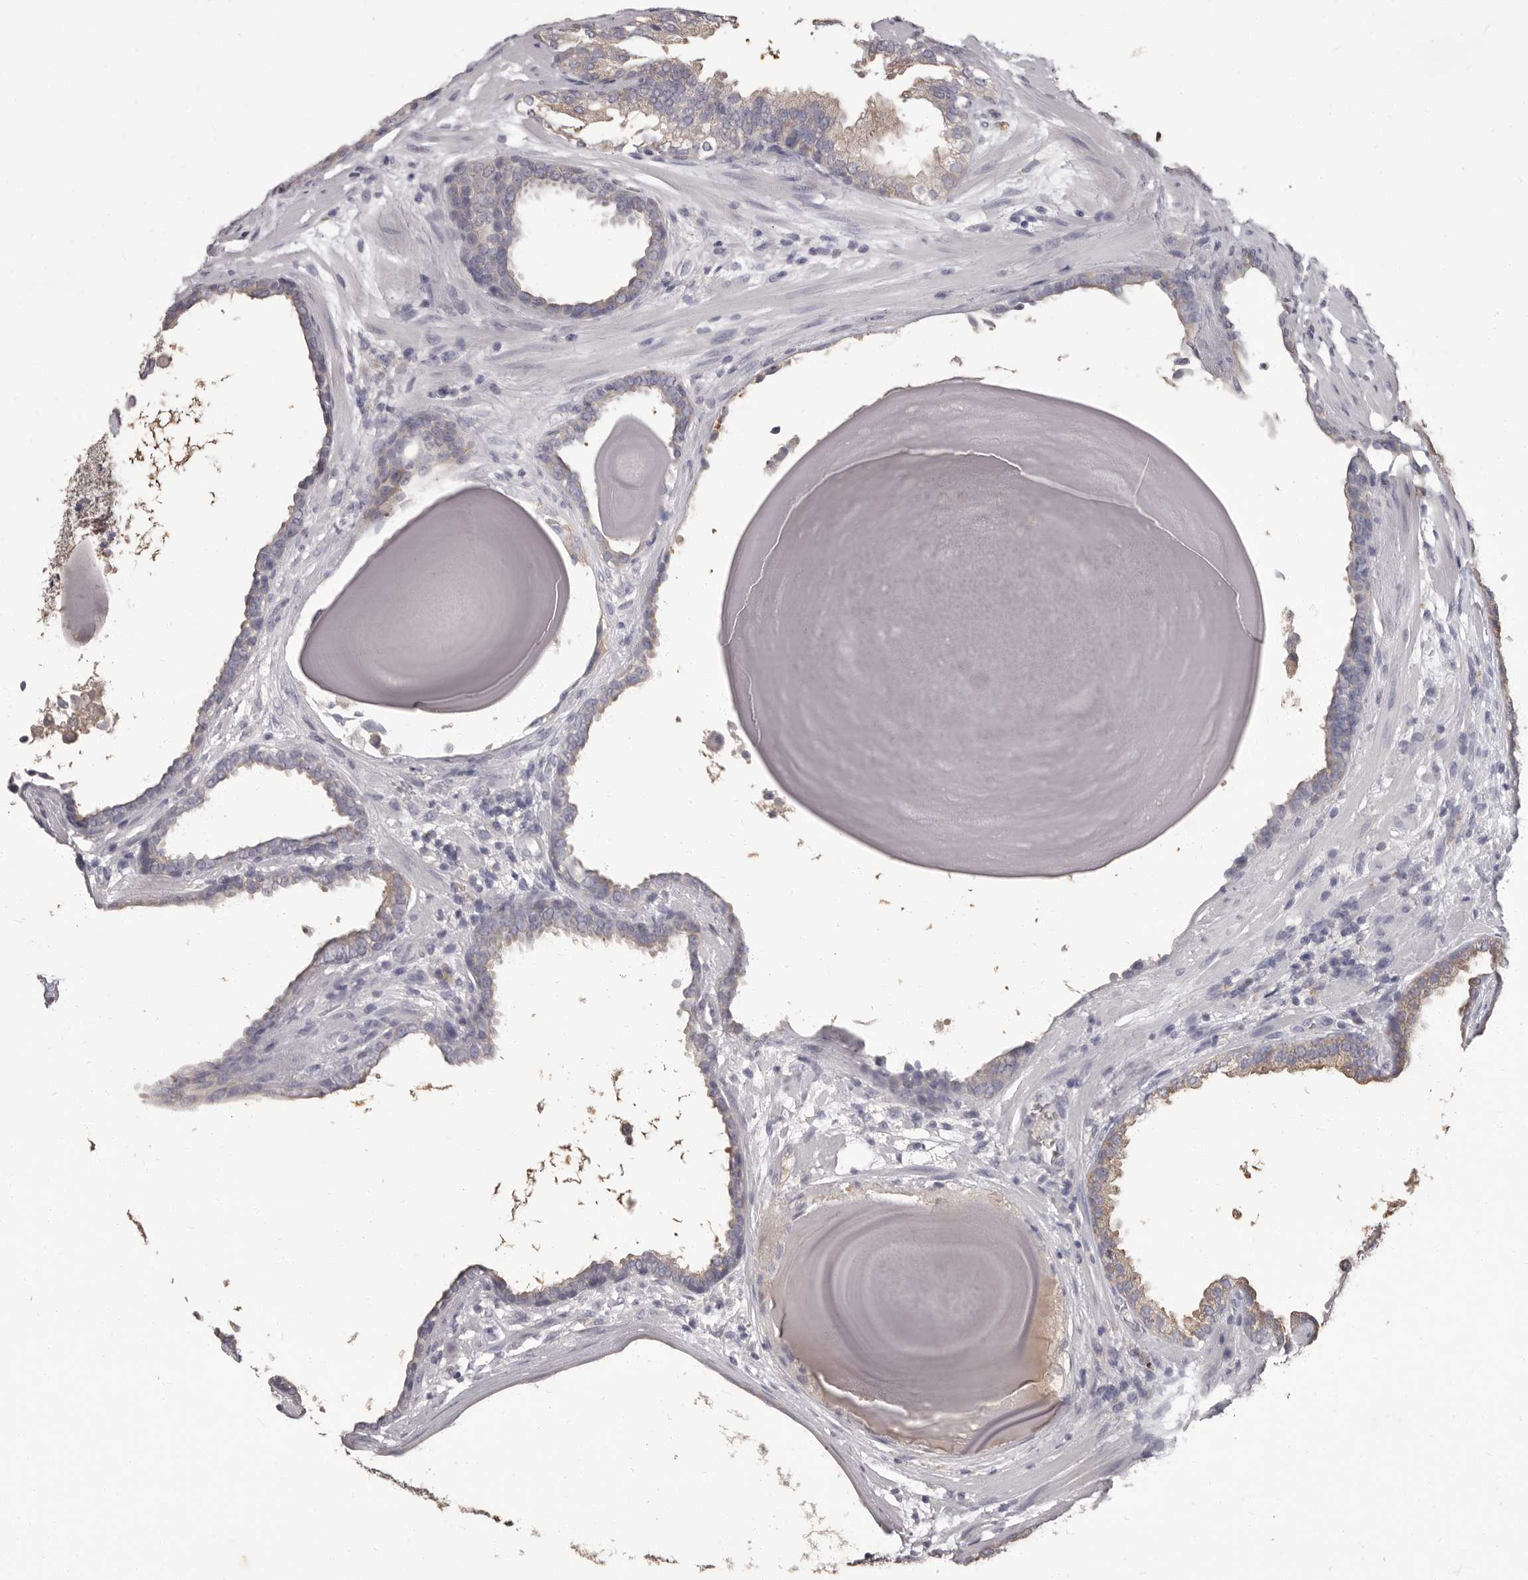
{"staining": {"intensity": "weak", "quantity": "<25%", "location": "cytoplasmic/membranous"}, "tissue": "prostate cancer", "cell_type": "Tumor cells", "image_type": "cancer", "snomed": [{"axis": "morphology", "description": "Adenocarcinoma, High grade"}, {"axis": "topography", "description": "Prostate"}], "caption": "Prostate cancer (high-grade adenocarcinoma) was stained to show a protein in brown. There is no significant expression in tumor cells.", "gene": "APEH", "patient": {"sex": "male", "age": 62}}